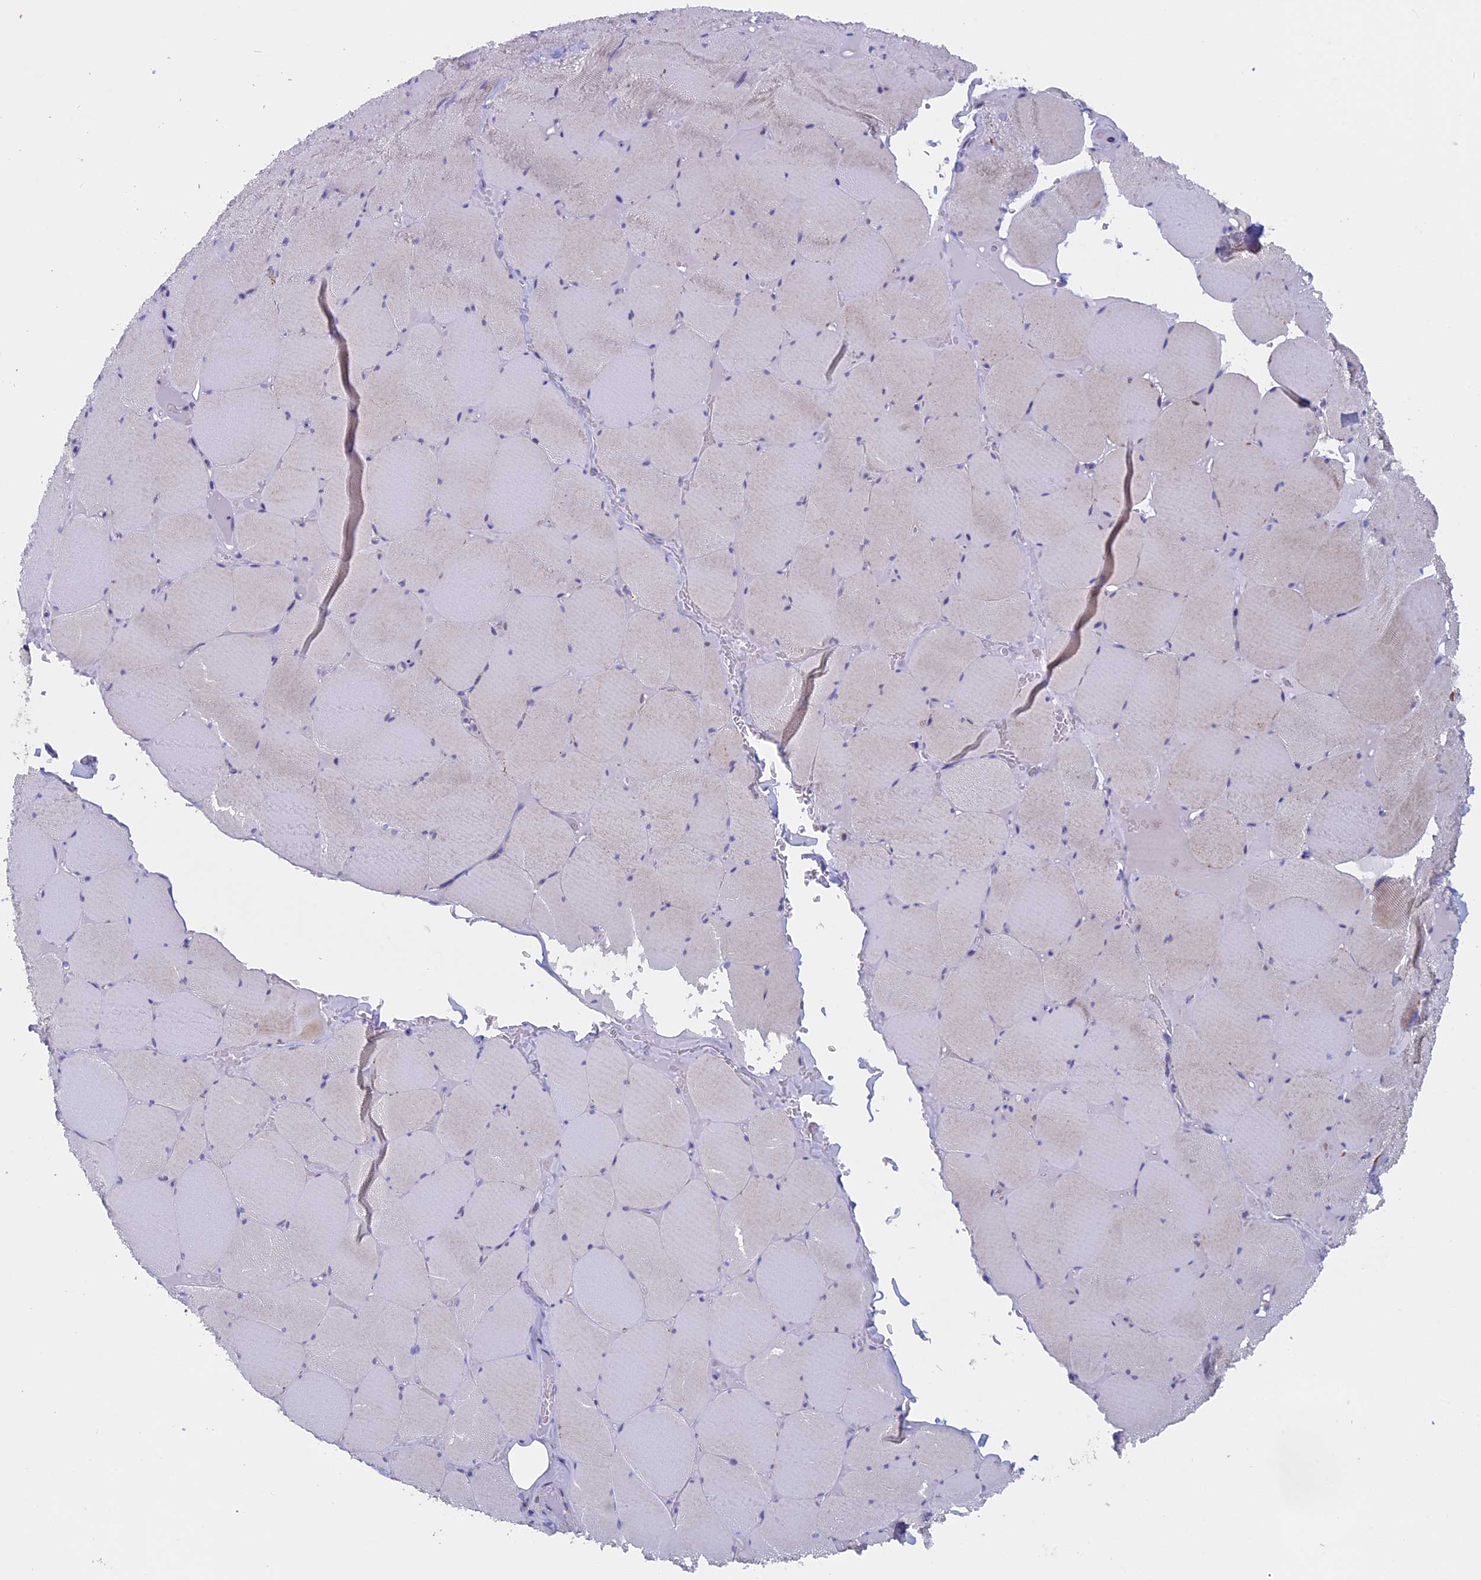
{"staining": {"intensity": "weak", "quantity": "<25%", "location": "cytoplasmic/membranous"}, "tissue": "skeletal muscle", "cell_type": "Myocytes", "image_type": "normal", "snomed": [{"axis": "morphology", "description": "Normal tissue, NOS"}, {"axis": "topography", "description": "Skeletal muscle"}, {"axis": "topography", "description": "Head-Neck"}], "caption": "Immunohistochemistry (IHC) image of benign skeletal muscle: human skeletal muscle stained with DAB demonstrates no significant protein staining in myocytes.", "gene": "ZNF563", "patient": {"sex": "male", "age": 66}}